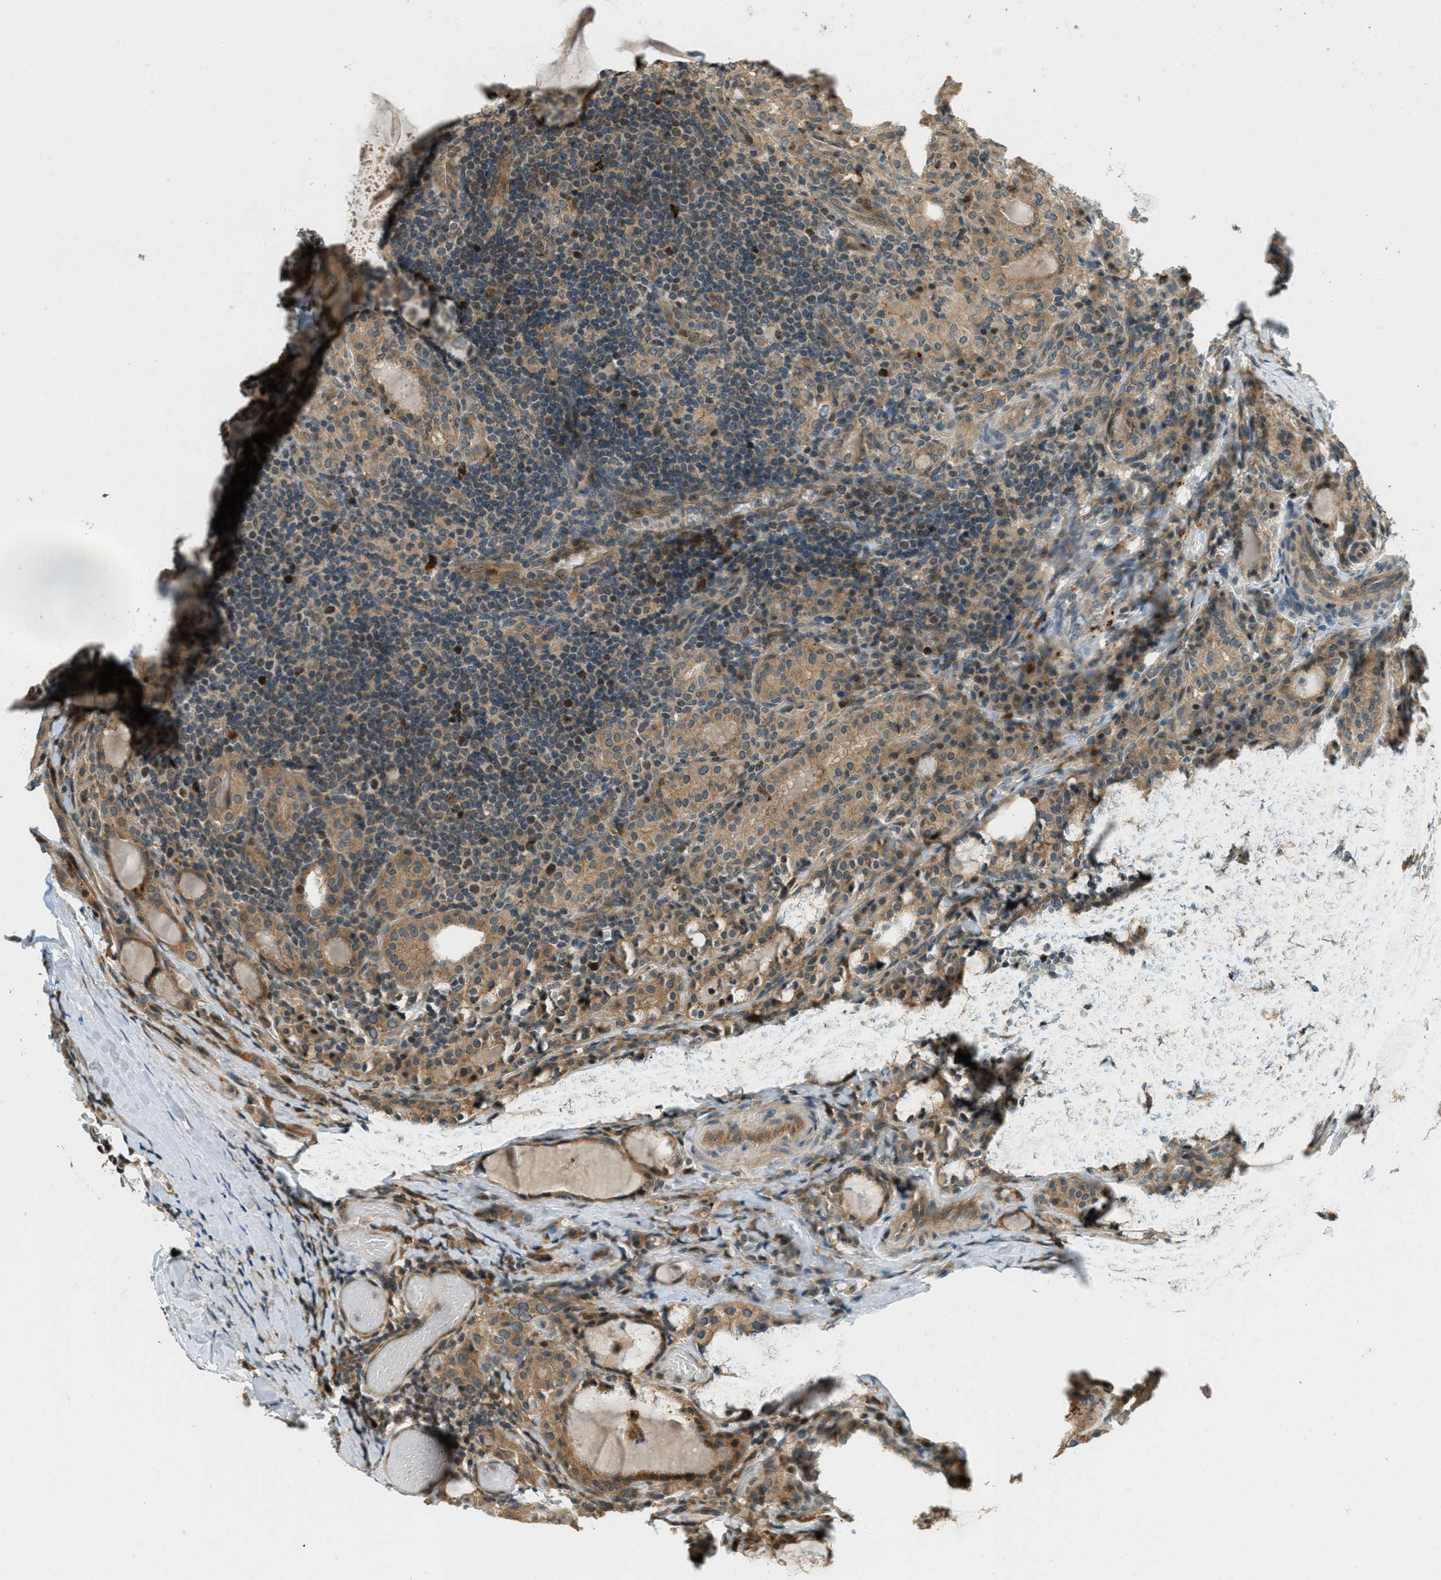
{"staining": {"intensity": "moderate", "quantity": ">75%", "location": "cytoplasmic/membranous"}, "tissue": "thyroid cancer", "cell_type": "Tumor cells", "image_type": "cancer", "snomed": [{"axis": "morphology", "description": "Papillary adenocarcinoma, NOS"}, {"axis": "topography", "description": "Thyroid gland"}], "caption": "A photomicrograph showing moderate cytoplasmic/membranous expression in approximately >75% of tumor cells in thyroid papillary adenocarcinoma, as visualized by brown immunohistochemical staining.", "gene": "PTPN23", "patient": {"sex": "female", "age": 42}}